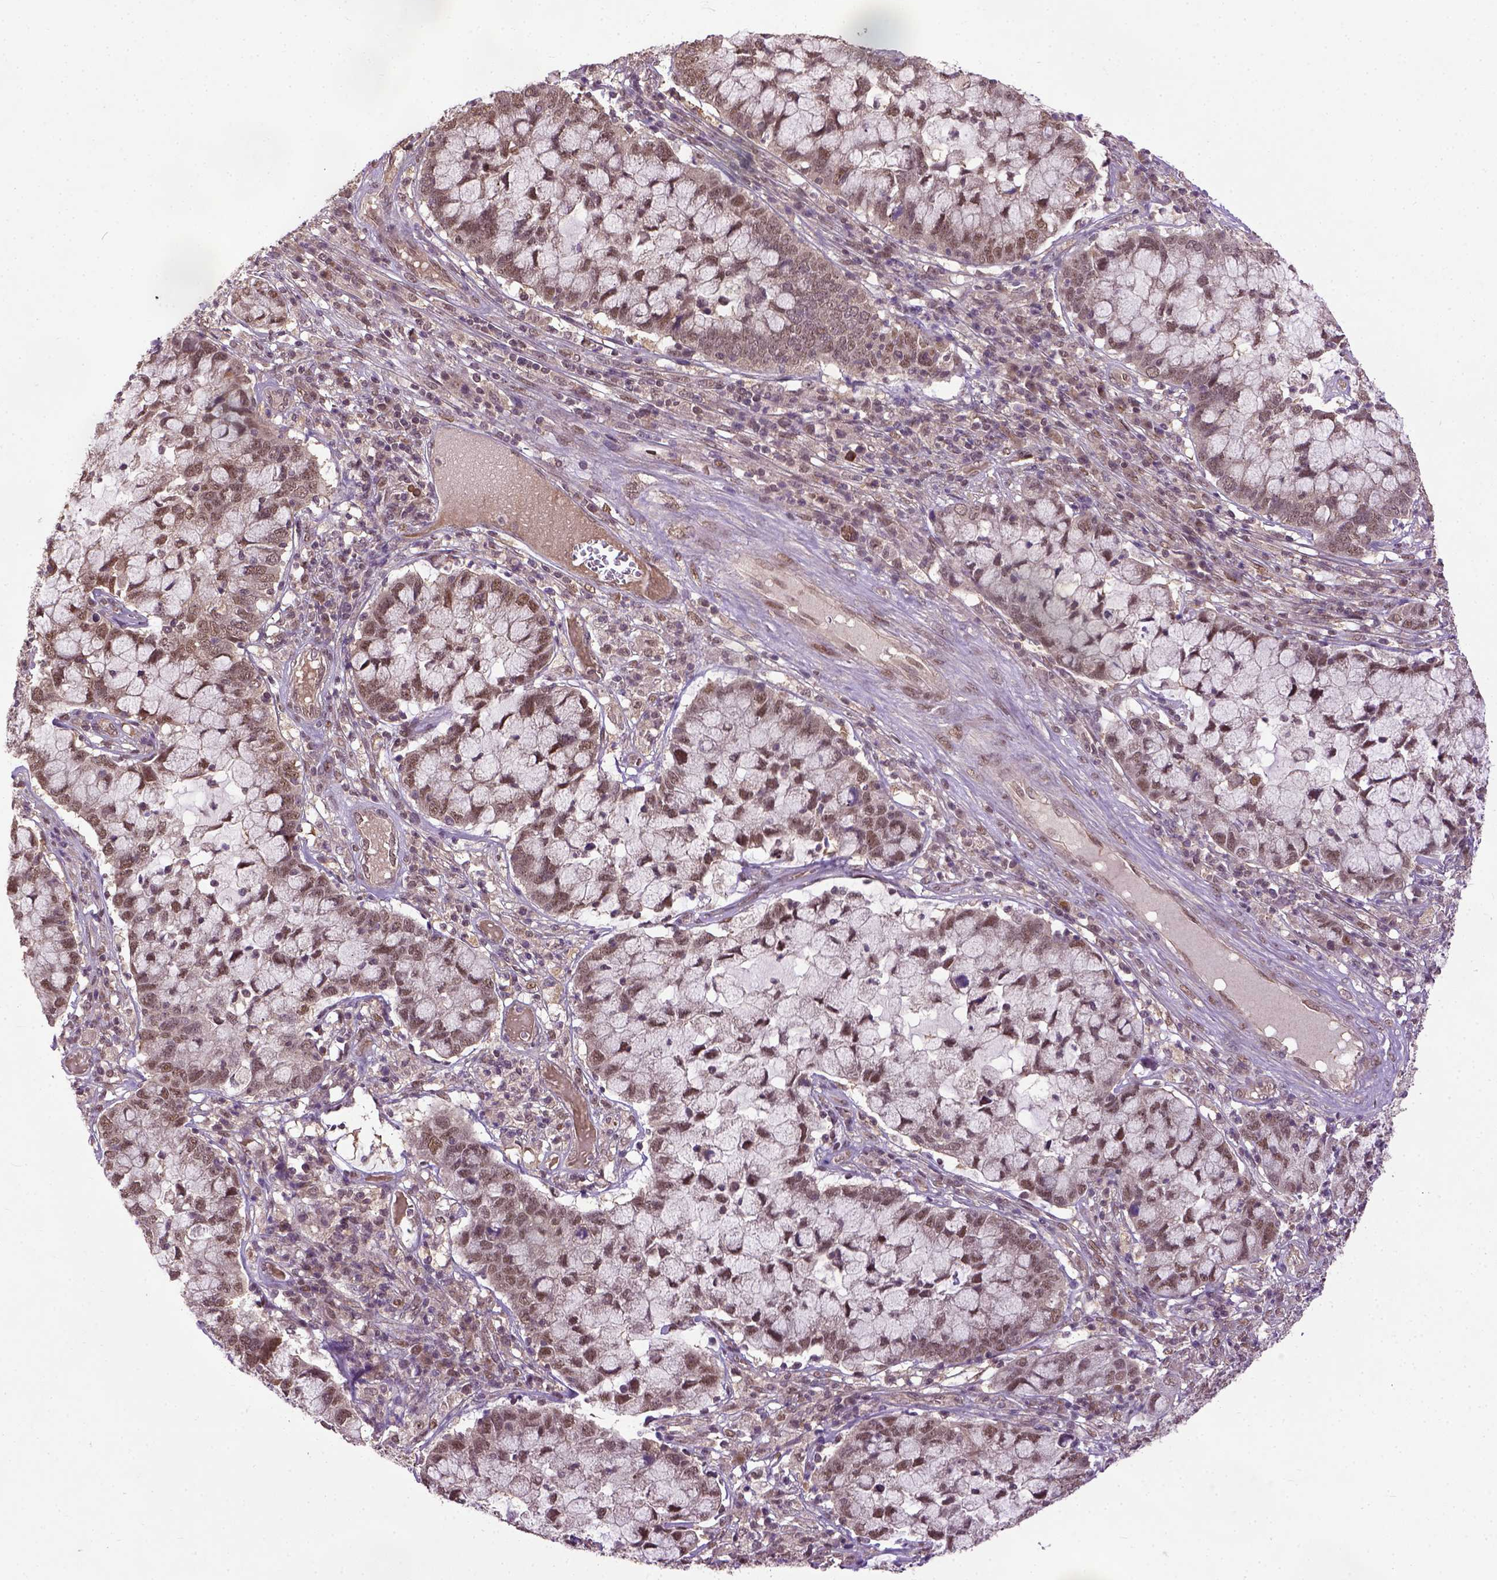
{"staining": {"intensity": "moderate", "quantity": ">75%", "location": "nuclear"}, "tissue": "cervical cancer", "cell_type": "Tumor cells", "image_type": "cancer", "snomed": [{"axis": "morphology", "description": "Adenocarcinoma, NOS"}, {"axis": "topography", "description": "Cervix"}], "caption": "Protein staining demonstrates moderate nuclear positivity in about >75% of tumor cells in cervical adenocarcinoma.", "gene": "UBA3", "patient": {"sex": "female", "age": 40}}